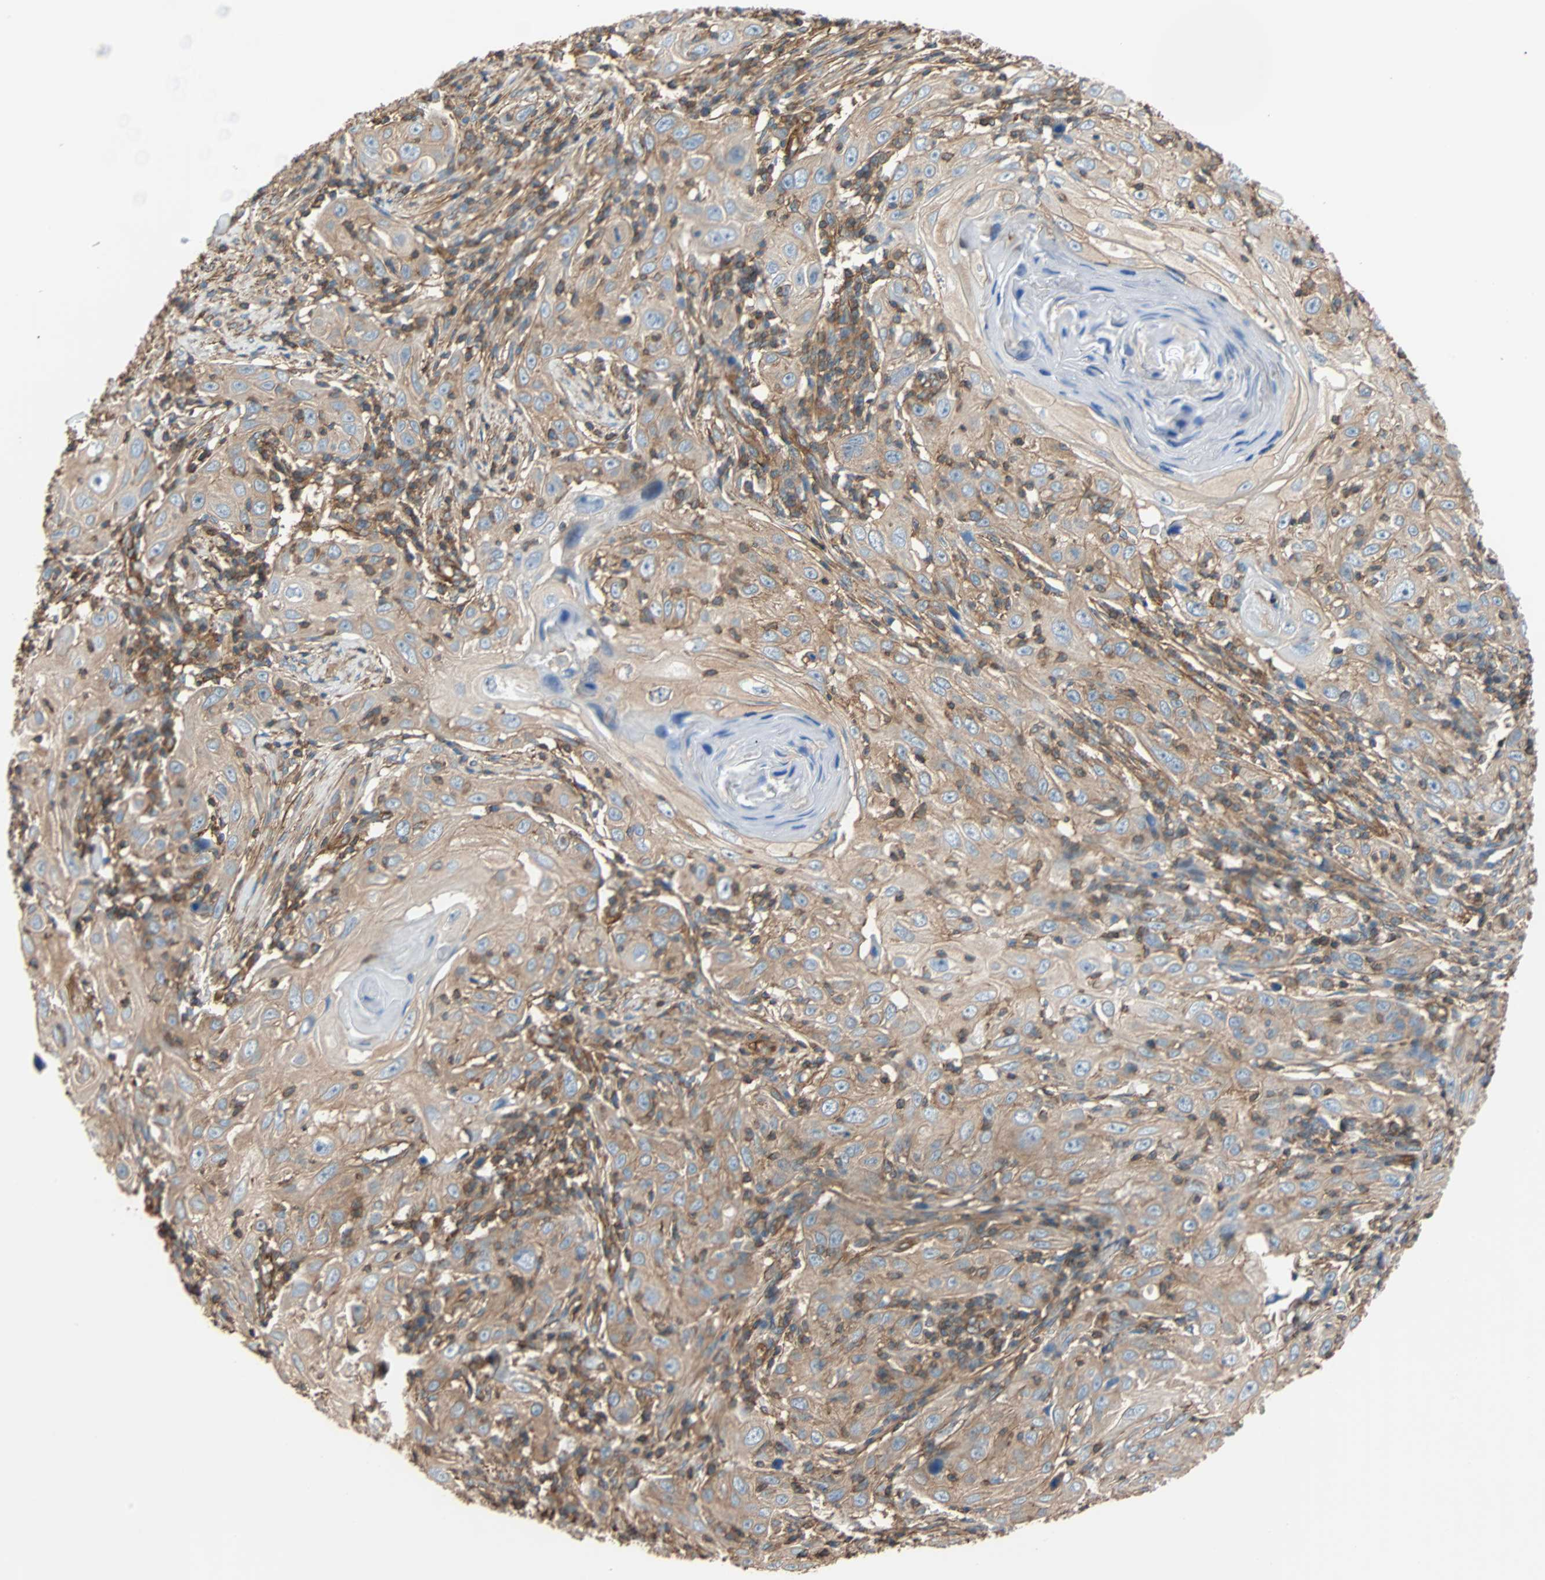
{"staining": {"intensity": "weak", "quantity": ">75%", "location": "cytoplasmic/membranous"}, "tissue": "skin cancer", "cell_type": "Tumor cells", "image_type": "cancer", "snomed": [{"axis": "morphology", "description": "Squamous cell carcinoma, NOS"}, {"axis": "topography", "description": "Skin"}], "caption": "Tumor cells show low levels of weak cytoplasmic/membranous staining in approximately >75% of cells in human skin squamous cell carcinoma.", "gene": "GALNT10", "patient": {"sex": "female", "age": 88}}